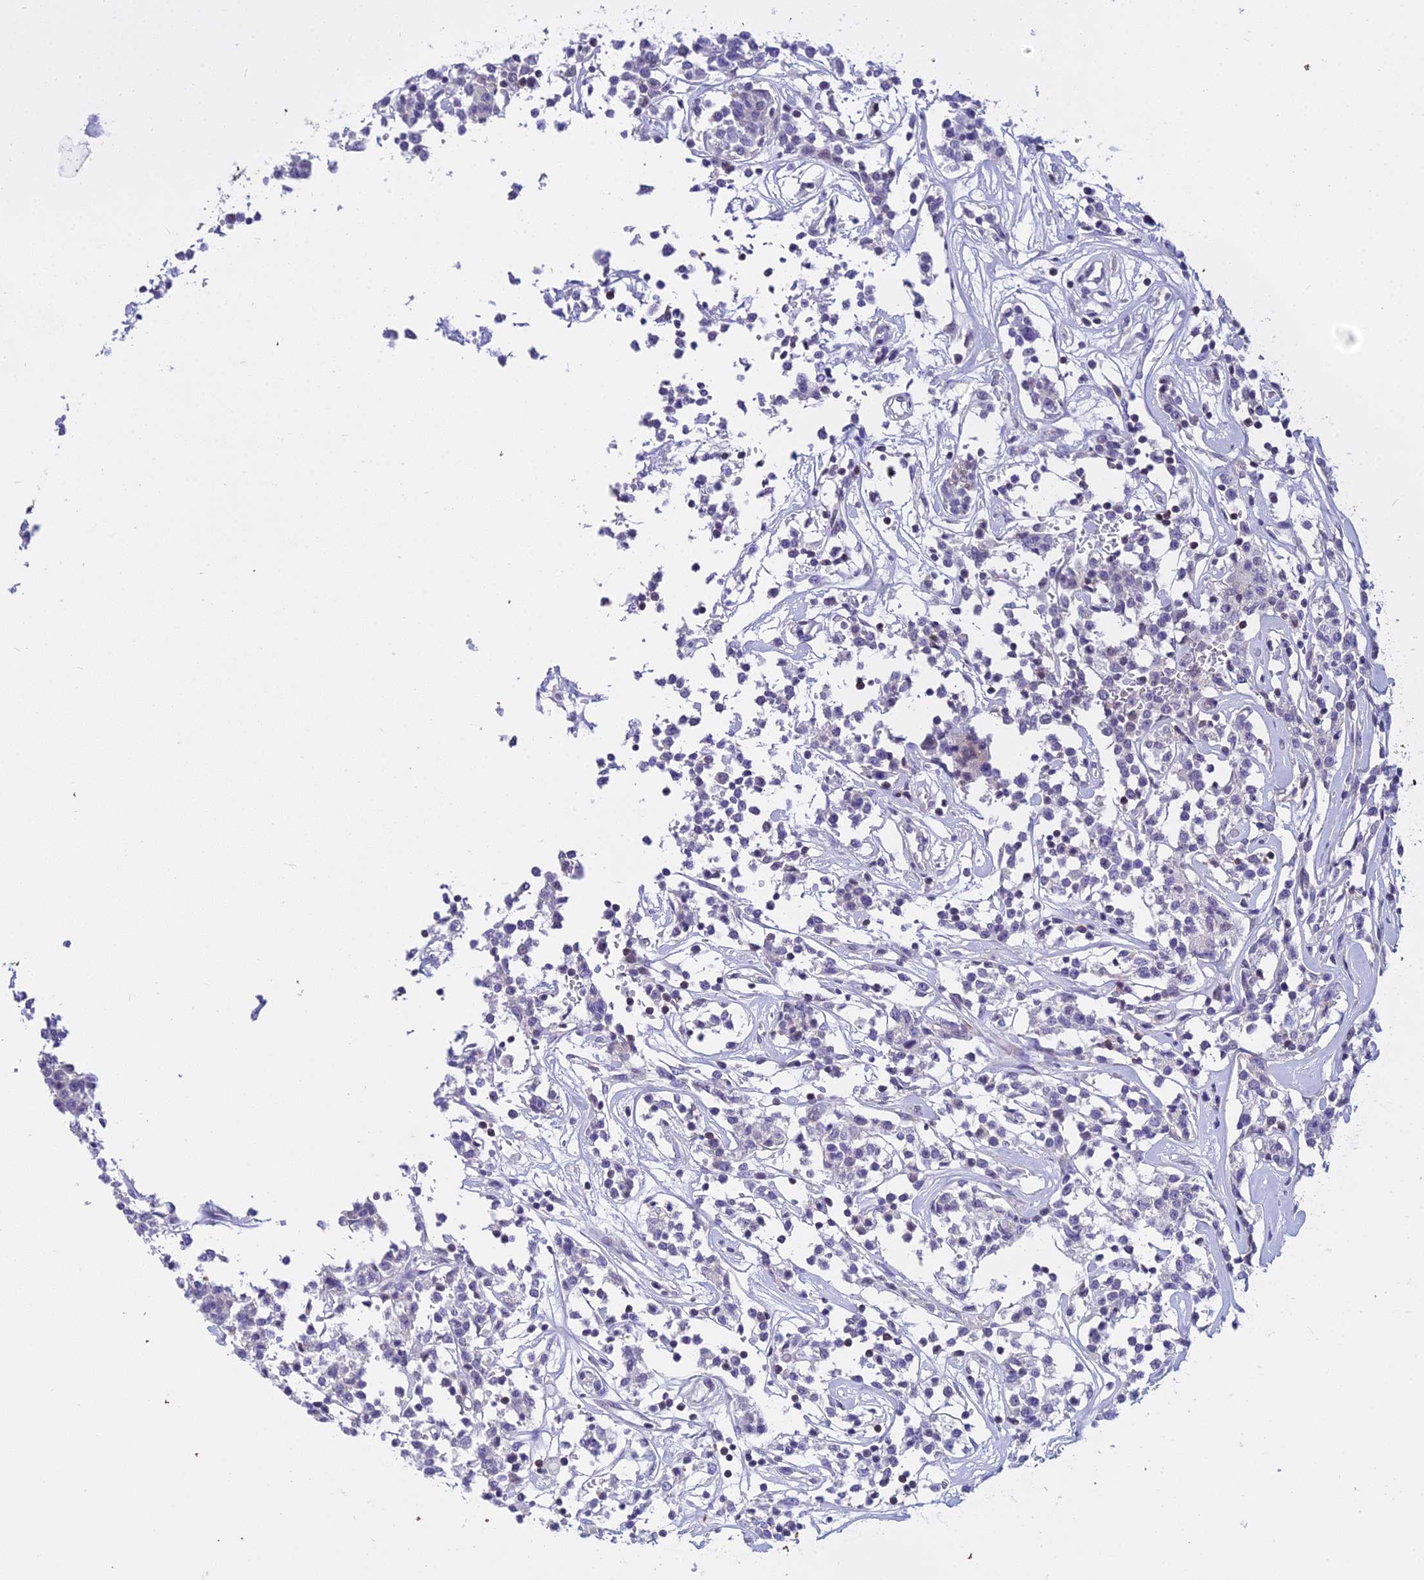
{"staining": {"intensity": "negative", "quantity": "none", "location": "none"}, "tissue": "lymphoma", "cell_type": "Tumor cells", "image_type": "cancer", "snomed": [{"axis": "morphology", "description": "Malignant lymphoma, non-Hodgkin's type, Low grade"}, {"axis": "topography", "description": "Small intestine"}], "caption": "IHC of lymphoma demonstrates no staining in tumor cells.", "gene": "ZMIZ1", "patient": {"sex": "female", "age": 59}}